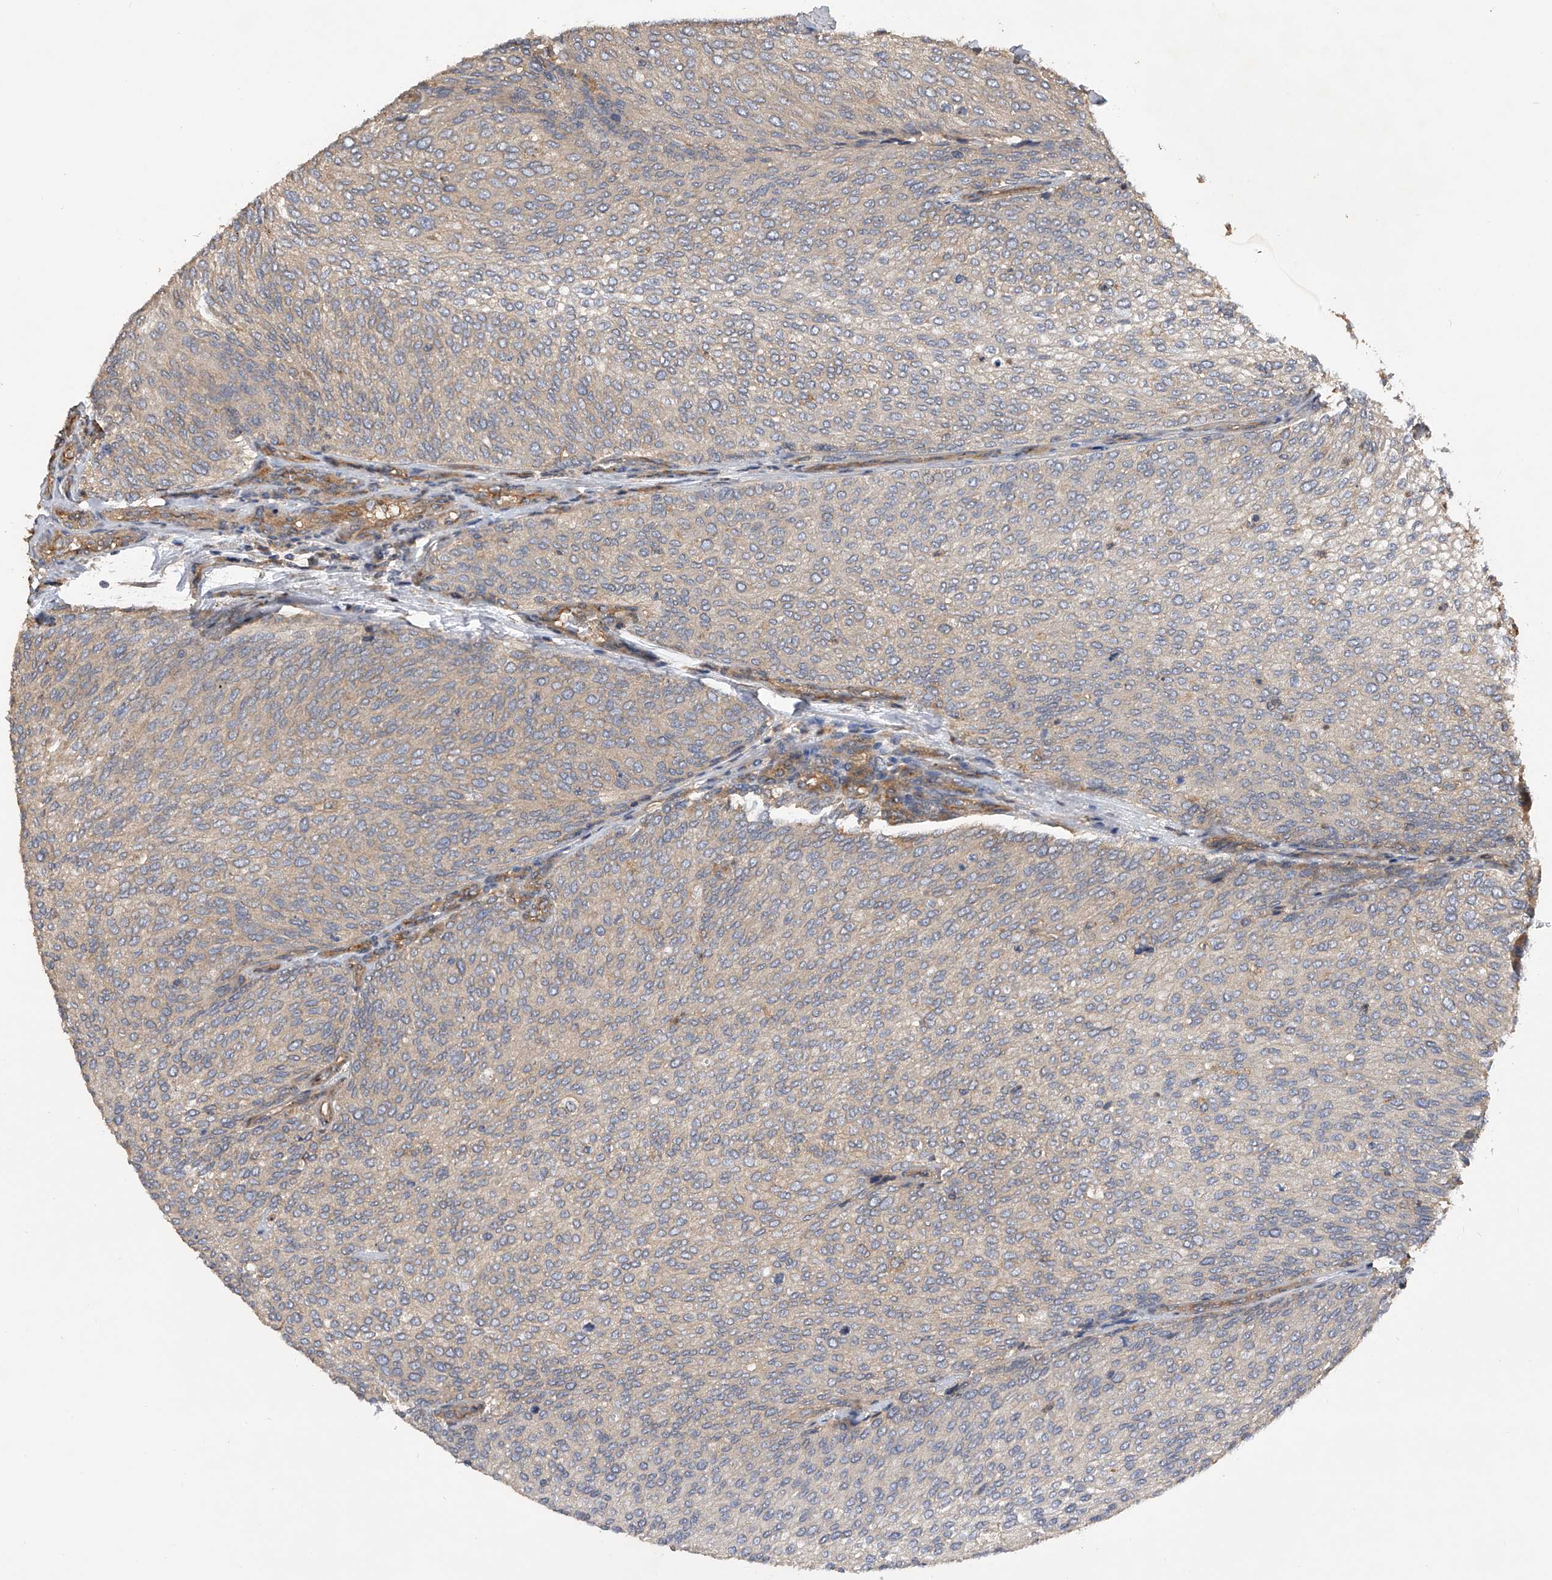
{"staining": {"intensity": "moderate", "quantity": "25%-75%", "location": "cytoplasmic/membranous"}, "tissue": "urothelial cancer", "cell_type": "Tumor cells", "image_type": "cancer", "snomed": [{"axis": "morphology", "description": "Urothelial carcinoma, Low grade"}, {"axis": "topography", "description": "Urinary bladder"}], "caption": "About 25%-75% of tumor cells in human low-grade urothelial carcinoma show moderate cytoplasmic/membranous protein positivity as visualized by brown immunohistochemical staining.", "gene": "PTPRA", "patient": {"sex": "female", "age": 79}}